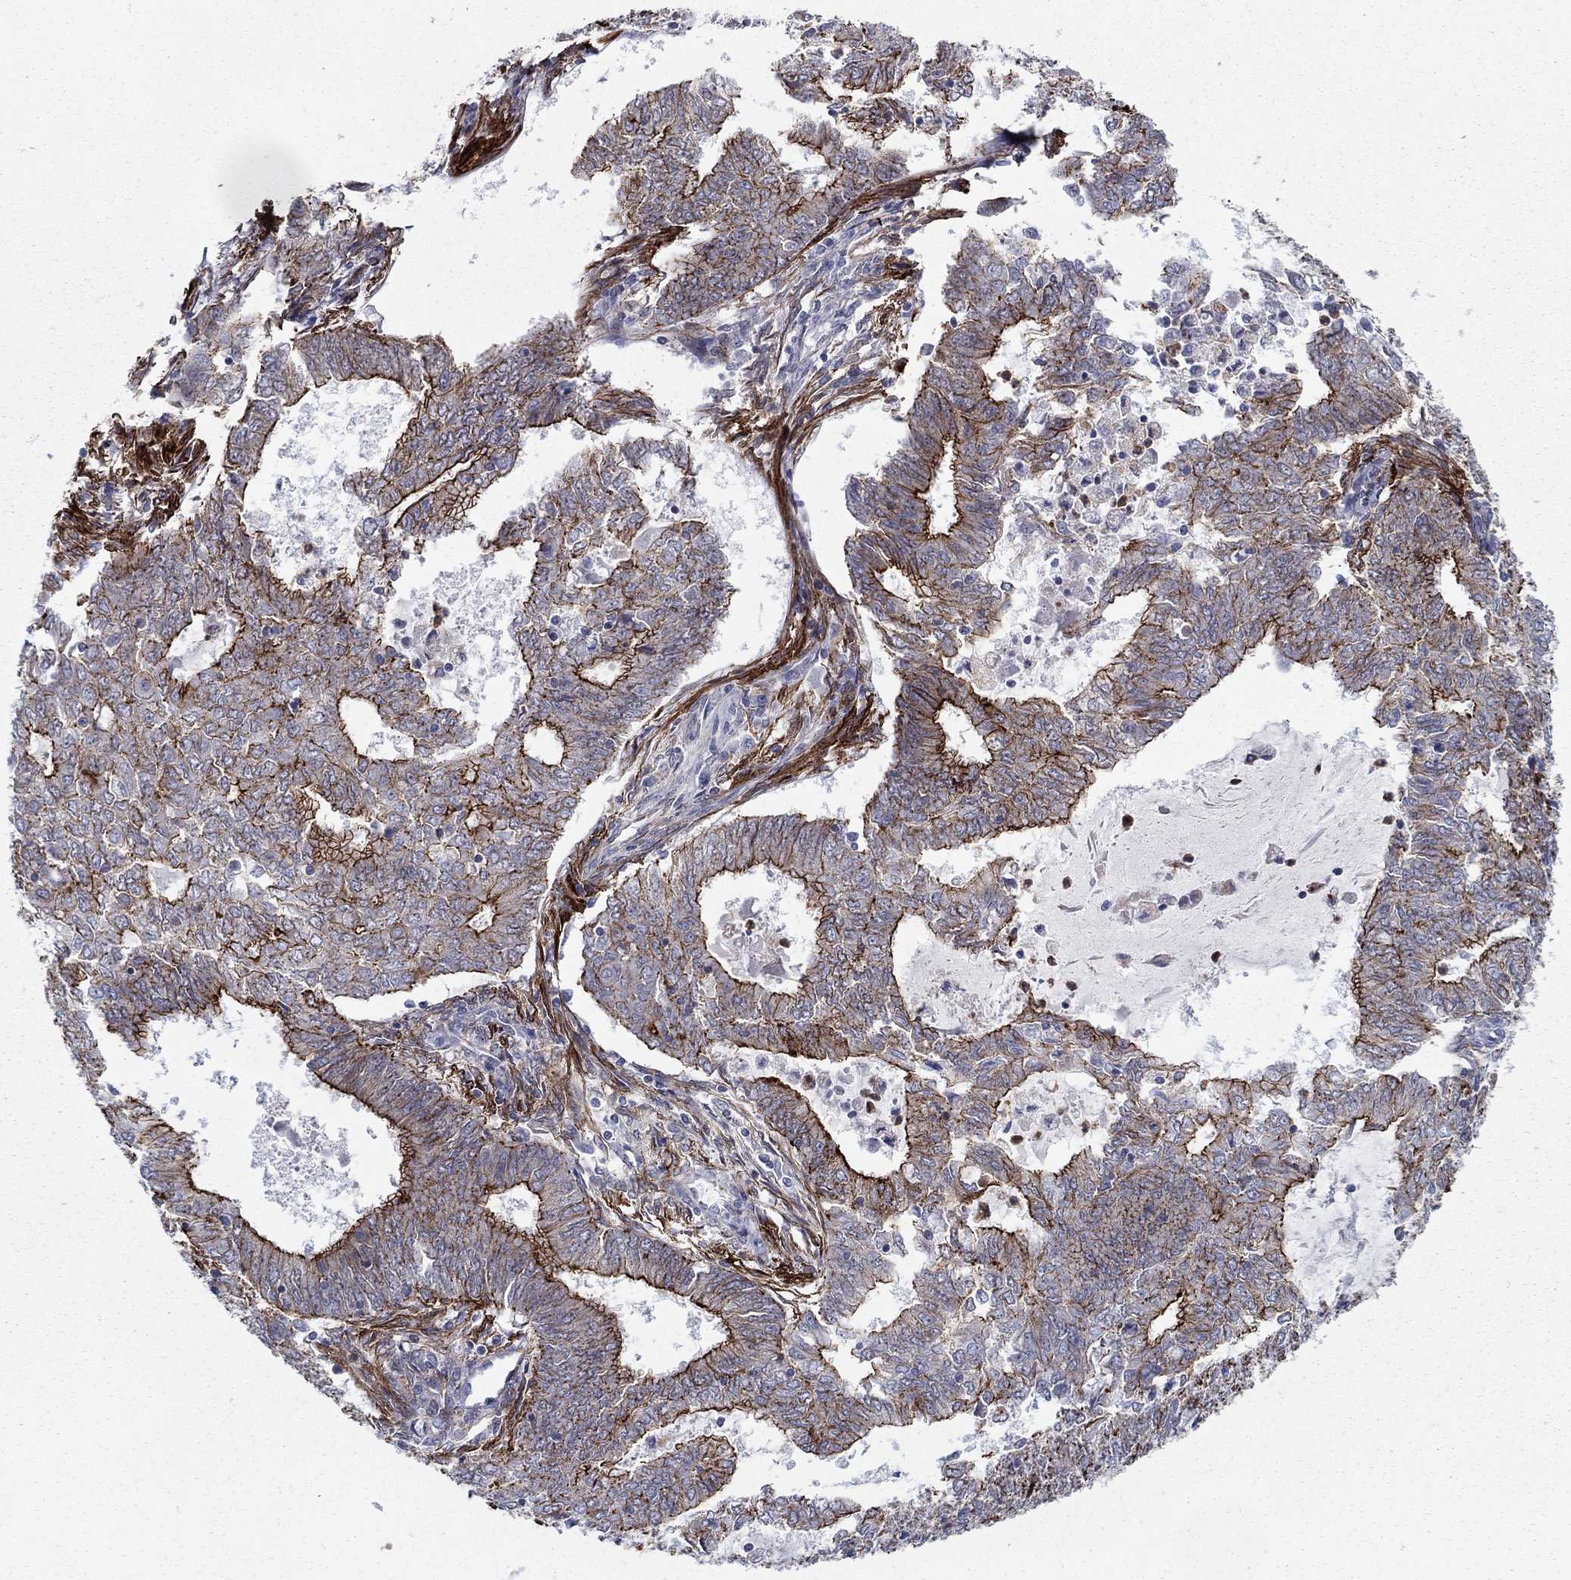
{"staining": {"intensity": "strong", "quantity": "25%-75%", "location": "cytoplasmic/membranous"}, "tissue": "endometrial cancer", "cell_type": "Tumor cells", "image_type": "cancer", "snomed": [{"axis": "morphology", "description": "Adenocarcinoma, NOS"}, {"axis": "topography", "description": "Endometrium"}], "caption": "A photomicrograph of adenocarcinoma (endometrial) stained for a protein exhibits strong cytoplasmic/membranous brown staining in tumor cells.", "gene": "KRBA1", "patient": {"sex": "female", "age": 62}}